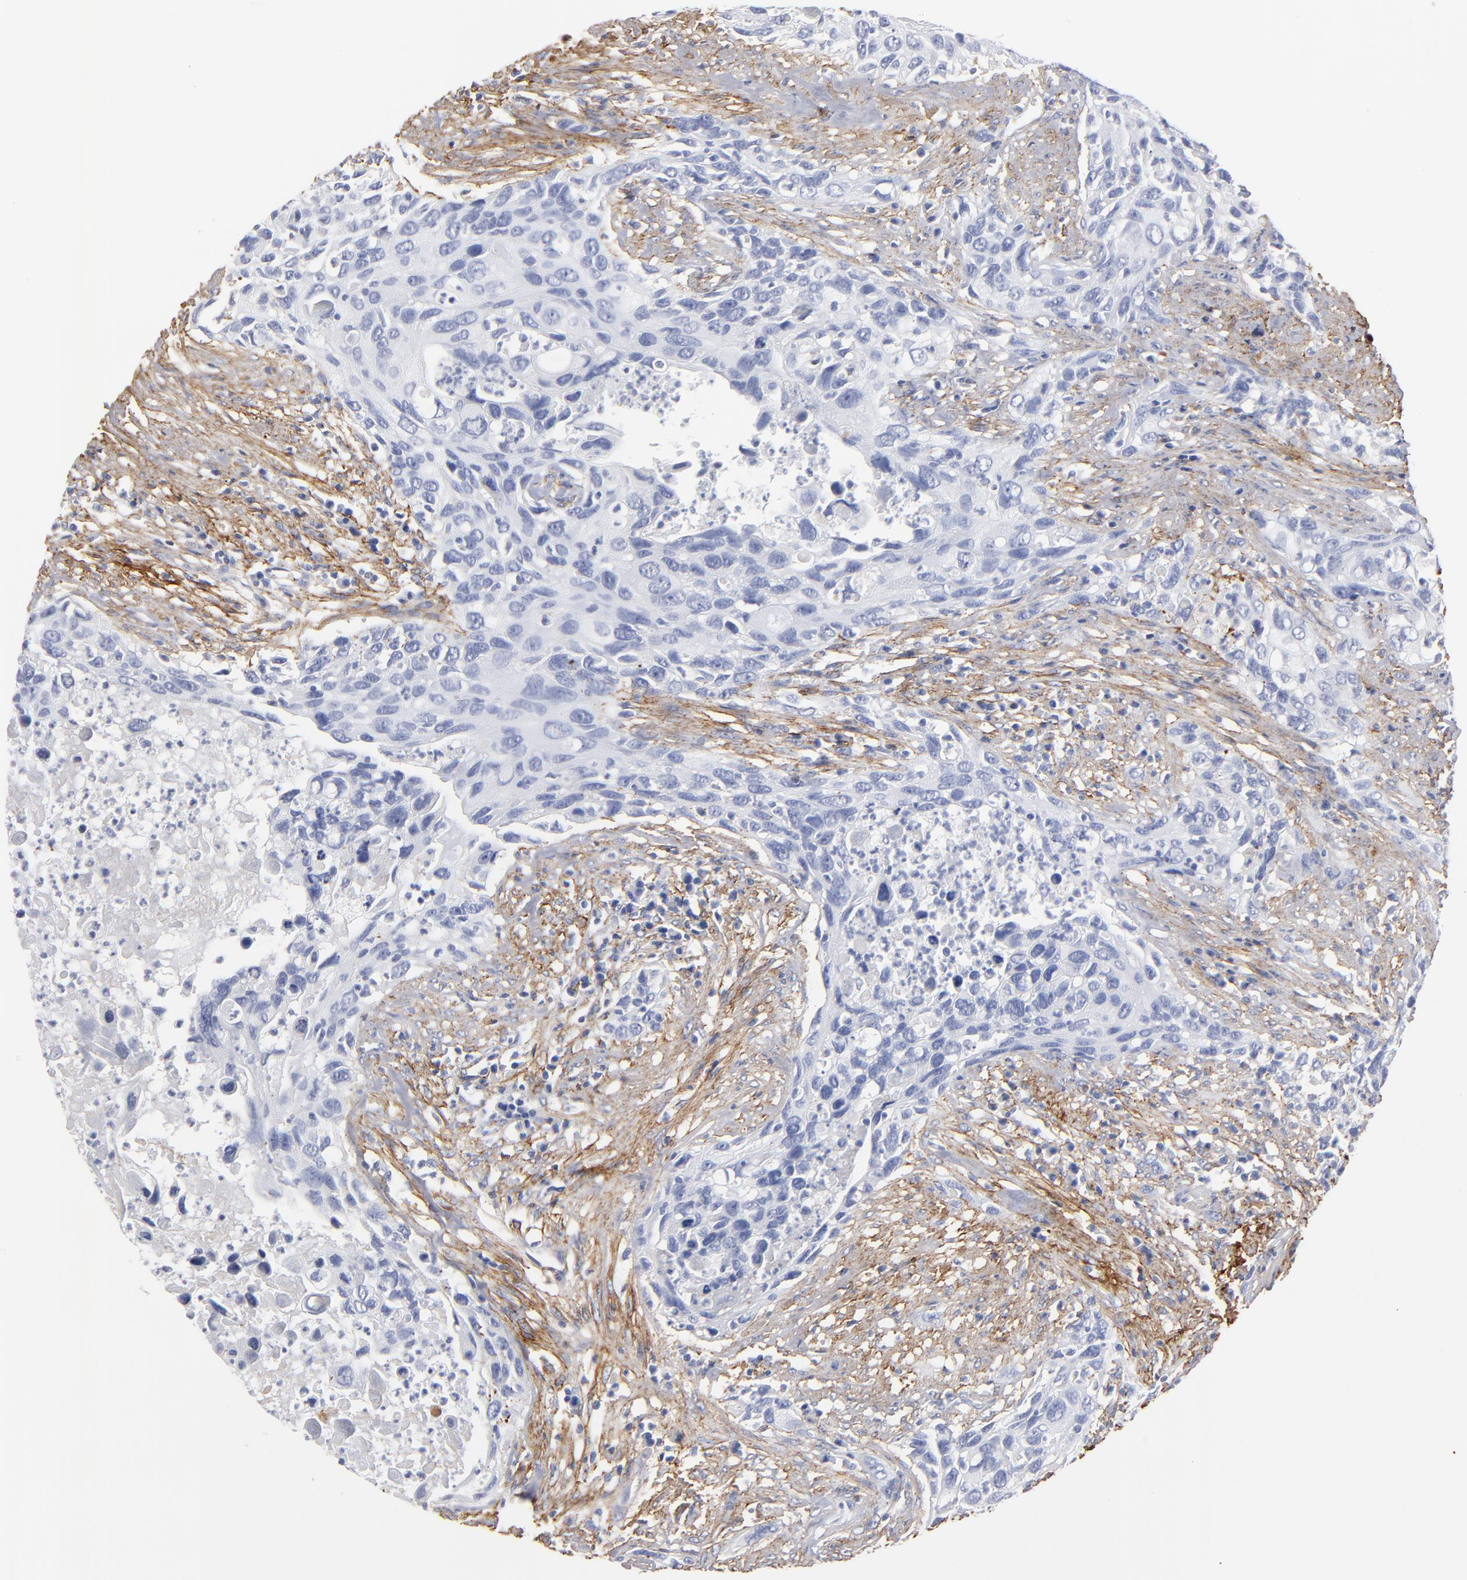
{"staining": {"intensity": "negative", "quantity": "none", "location": "none"}, "tissue": "urothelial cancer", "cell_type": "Tumor cells", "image_type": "cancer", "snomed": [{"axis": "morphology", "description": "Urothelial carcinoma, High grade"}, {"axis": "topography", "description": "Urinary bladder"}], "caption": "Histopathology image shows no protein staining in tumor cells of urothelial carcinoma (high-grade) tissue. The staining is performed using DAB (3,3'-diaminobenzidine) brown chromogen with nuclei counter-stained in using hematoxylin.", "gene": "EMILIN1", "patient": {"sex": "male", "age": 71}}